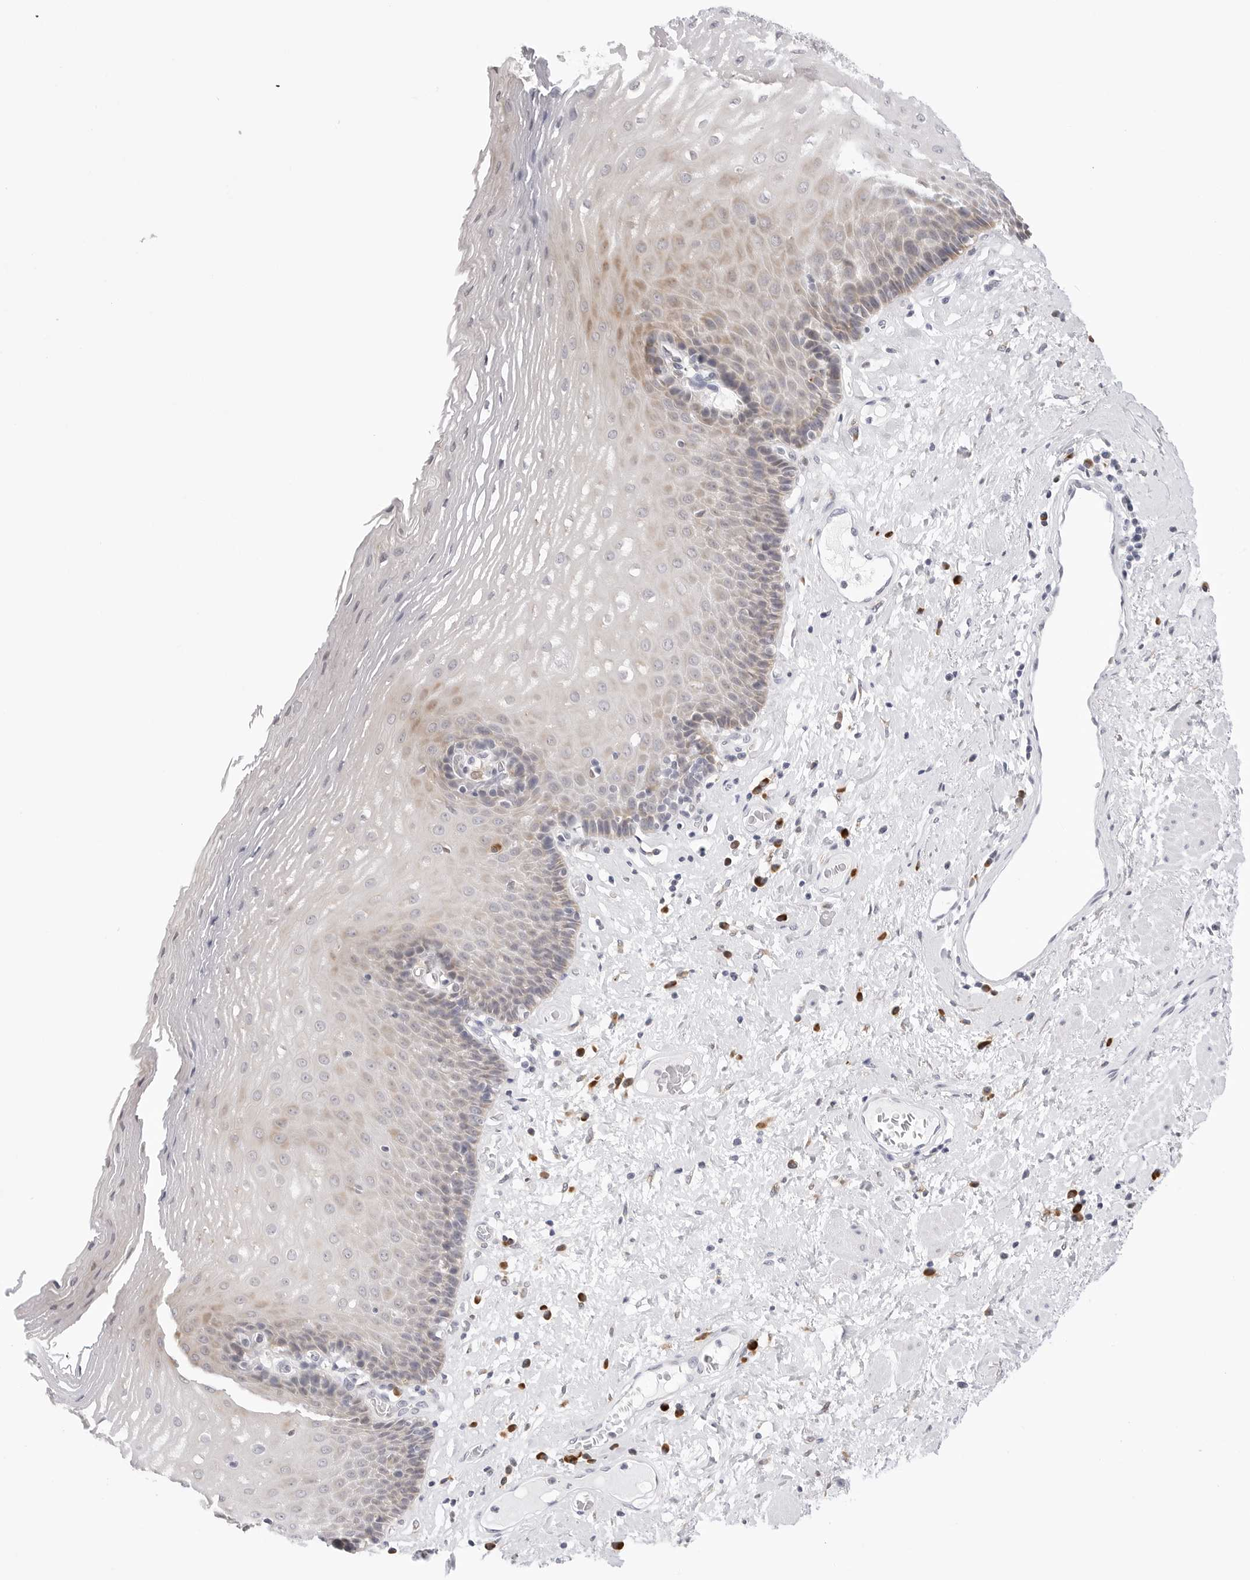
{"staining": {"intensity": "weak", "quantity": "25%-75%", "location": "cytoplasmic/membranous"}, "tissue": "esophagus", "cell_type": "Squamous epithelial cells", "image_type": "normal", "snomed": [{"axis": "morphology", "description": "Normal tissue, NOS"}, {"axis": "morphology", "description": "Adenocarcinoma, NOS"}, {"axis": "topography", "description": "Esophagus"}], "caption": "Benign esophagus exhibits weak cytoplasmic/membranous expression in about 25%-75% of squamous epithelial cells.", "gene": "RPN1", "patient": {"sex": "male", "age": 62}}